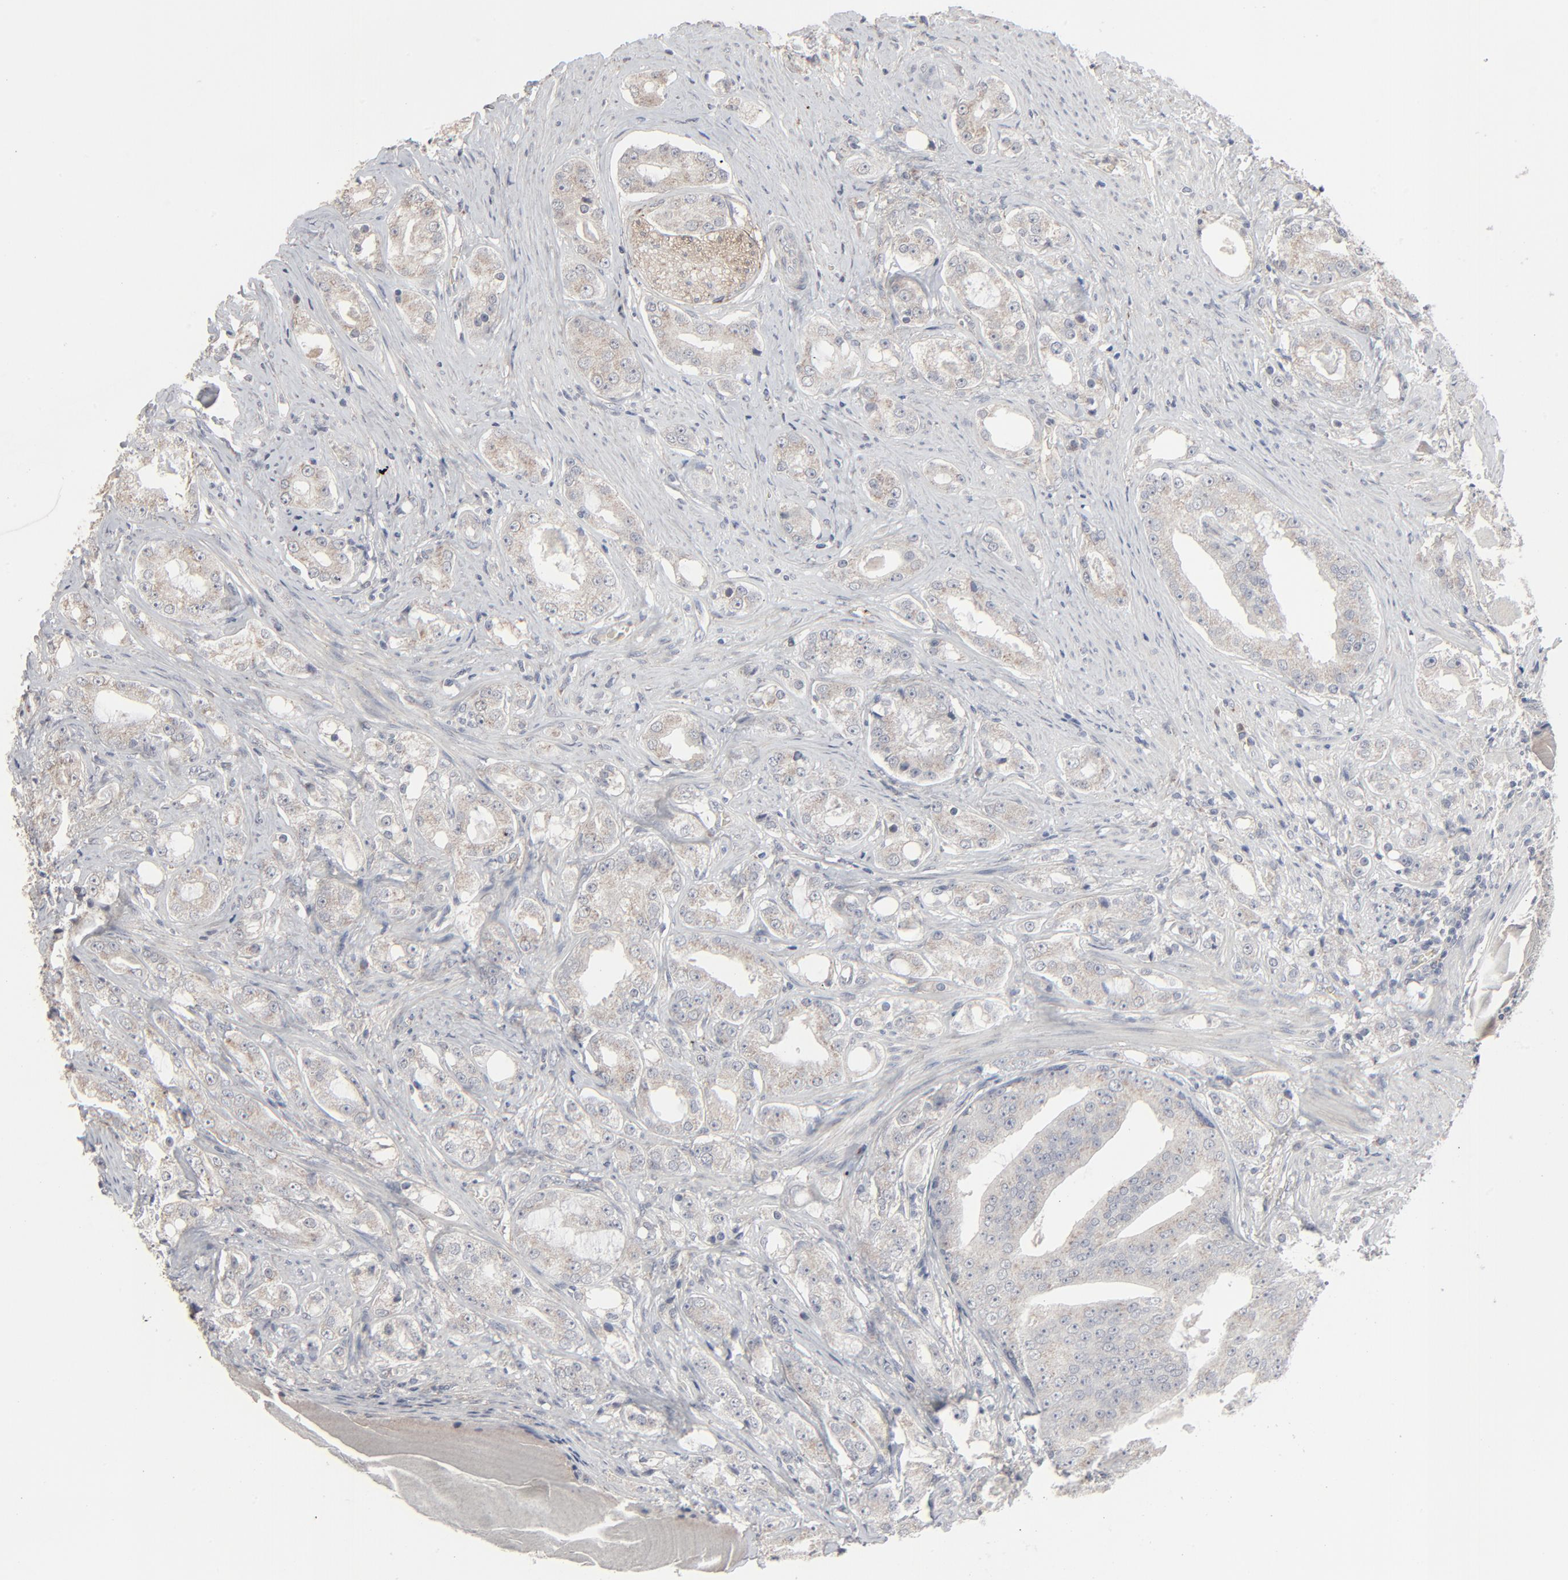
{"staining": {"intensity": "weak", "quantity": ">75%", "location": "cytoplasmic/membranous"}, "tissue": "prostate cancer", "cell_type": "Tumor cells", "image_type": "cancer", "snomed": [{"axis": "morphology", "description": "Adenocarcinoma, High grade"}, {"axis": "topography", "description": "Prostate"}], "caption": "Tumor cells exhibit low levels of weak cytoplasmic/membranous positivity in approximately >75% of cells in prostate cancer.", "gene": "JAM3", "patient": {"sex": "male", "age": 68}}